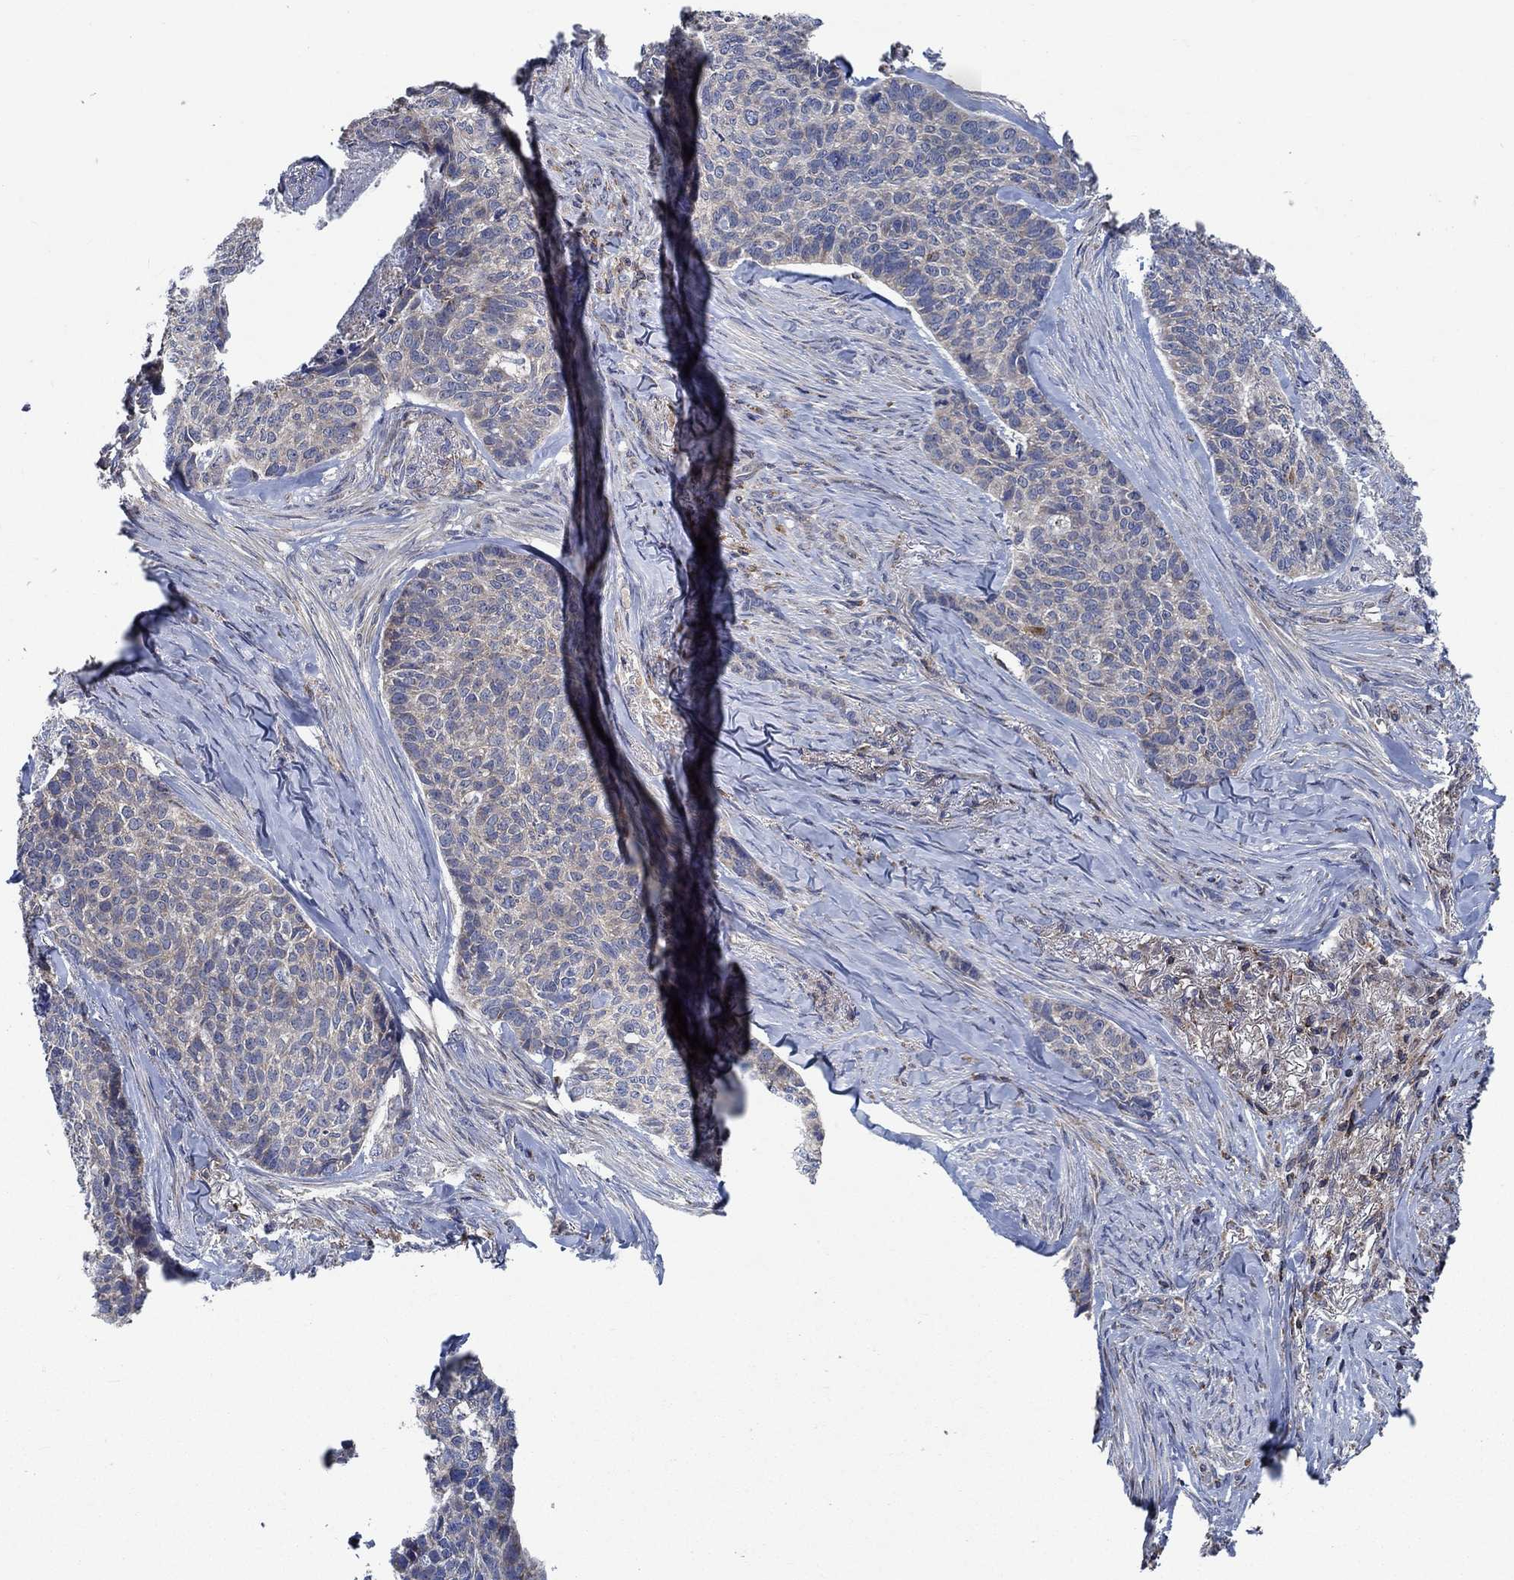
{"staining": {"intensity": "weak", "quantity": "<25%", "location": "cytoplasmic/membranous"}, "tissue": "skin cancer", "cell_type": "Tumor cells", "image_type": "cancer", "snomed": [{"axis": "morphology", "description": "Basal cell carcinoma"}, {"axis": "topography", "description": "Skin"}], "caption": "Tumor cells are negative for brown protein staining in skin cancer.", "gene": "STXBP6", "patient": {"sex": "female", "age": 69}}